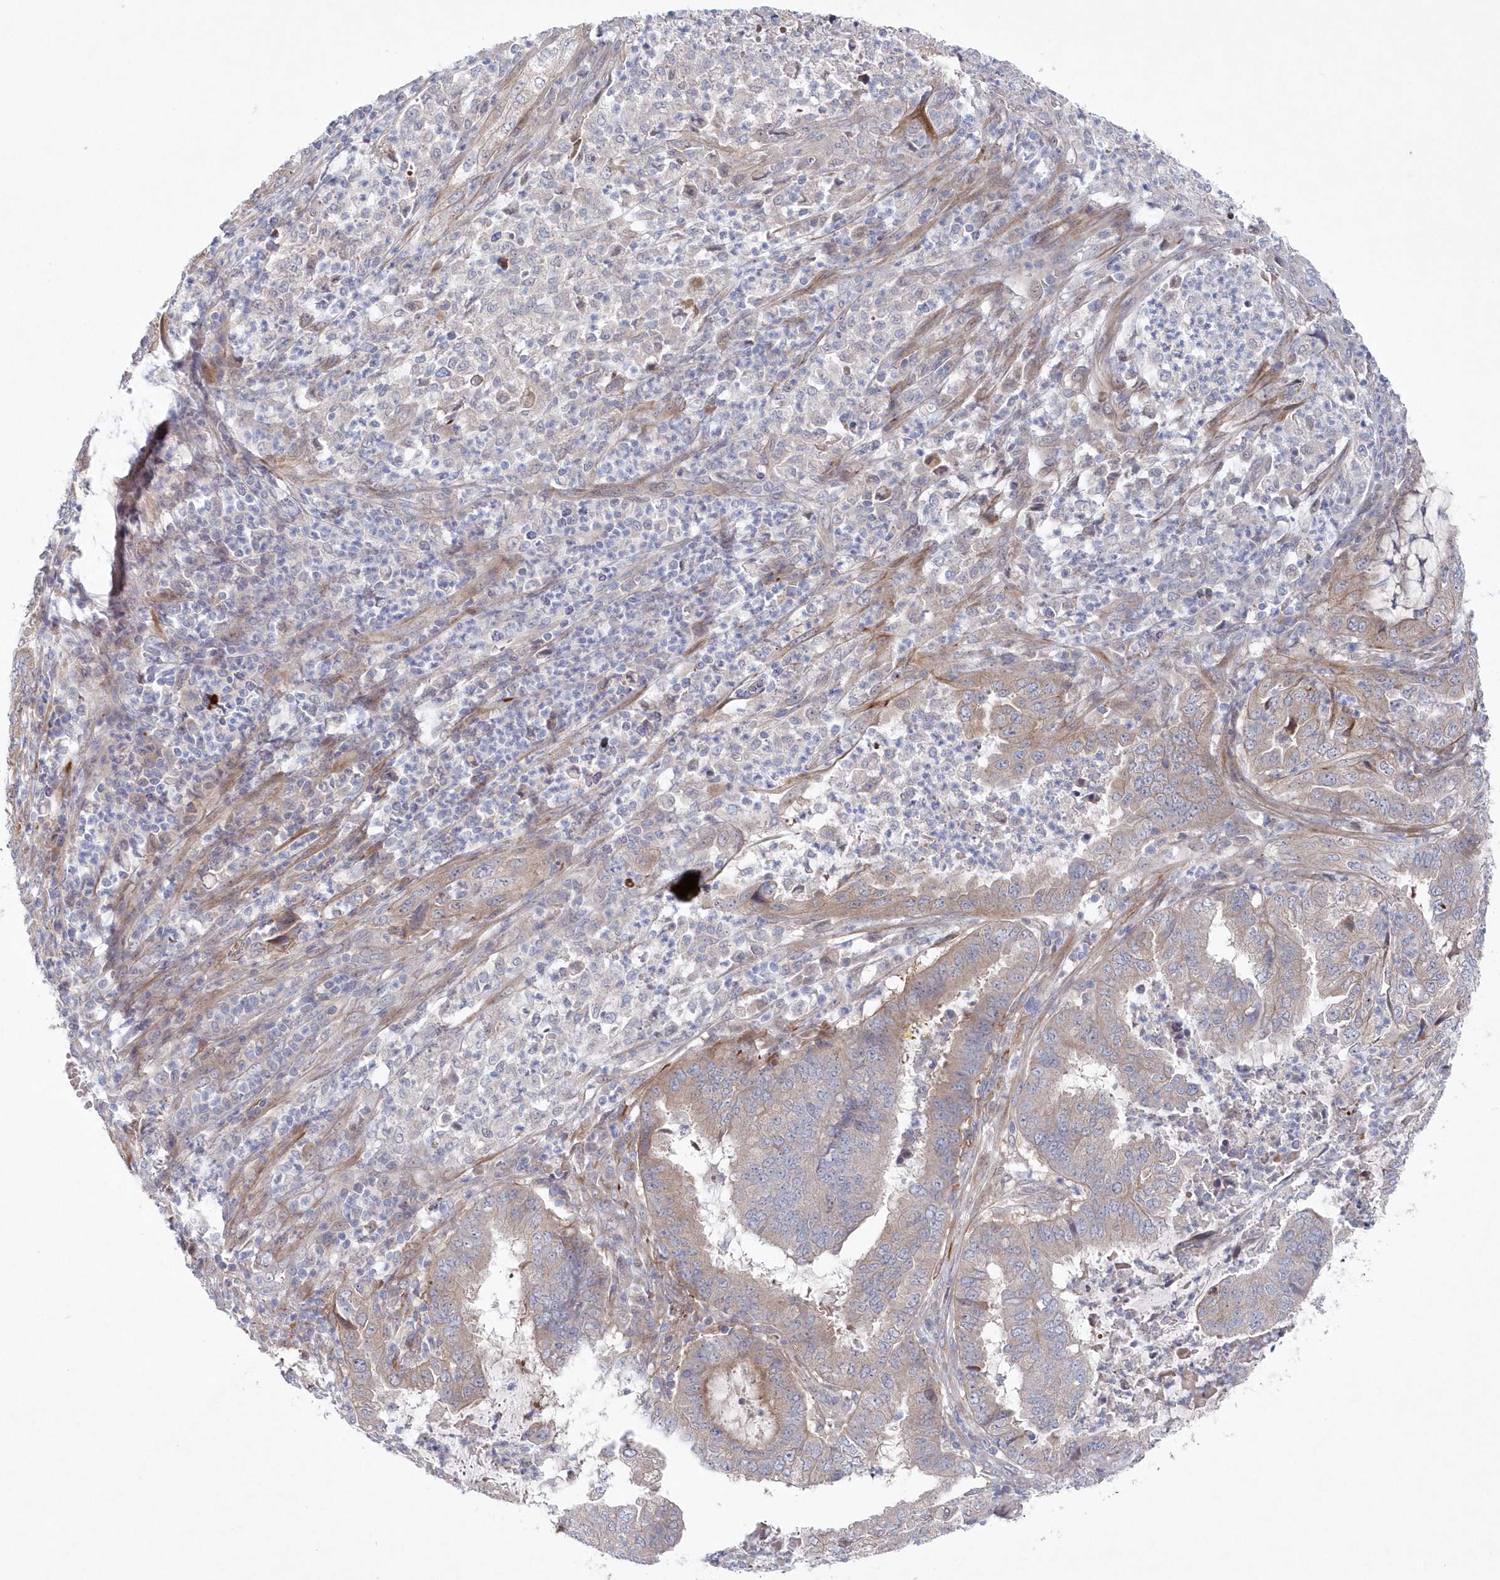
{"staining": {"intensity": "weak", "quantity": "<25%", "location": "cytoplasmic/membranous"}, "tissue": "endometrial cancer", "cell_type": "Tumor cells", "image_type": "cancer", "snomed": [{"axis": "morphology", "description": "Adenocarcinoma, NOS"}, {"axis": "topography", "description": "Endometrium"}], "caption": "Tumor cells show no significant expression in adenocarcinoma (endometrial).", "gene": "KIAA1586", "patient": {"sex": "female", "age": 51}}